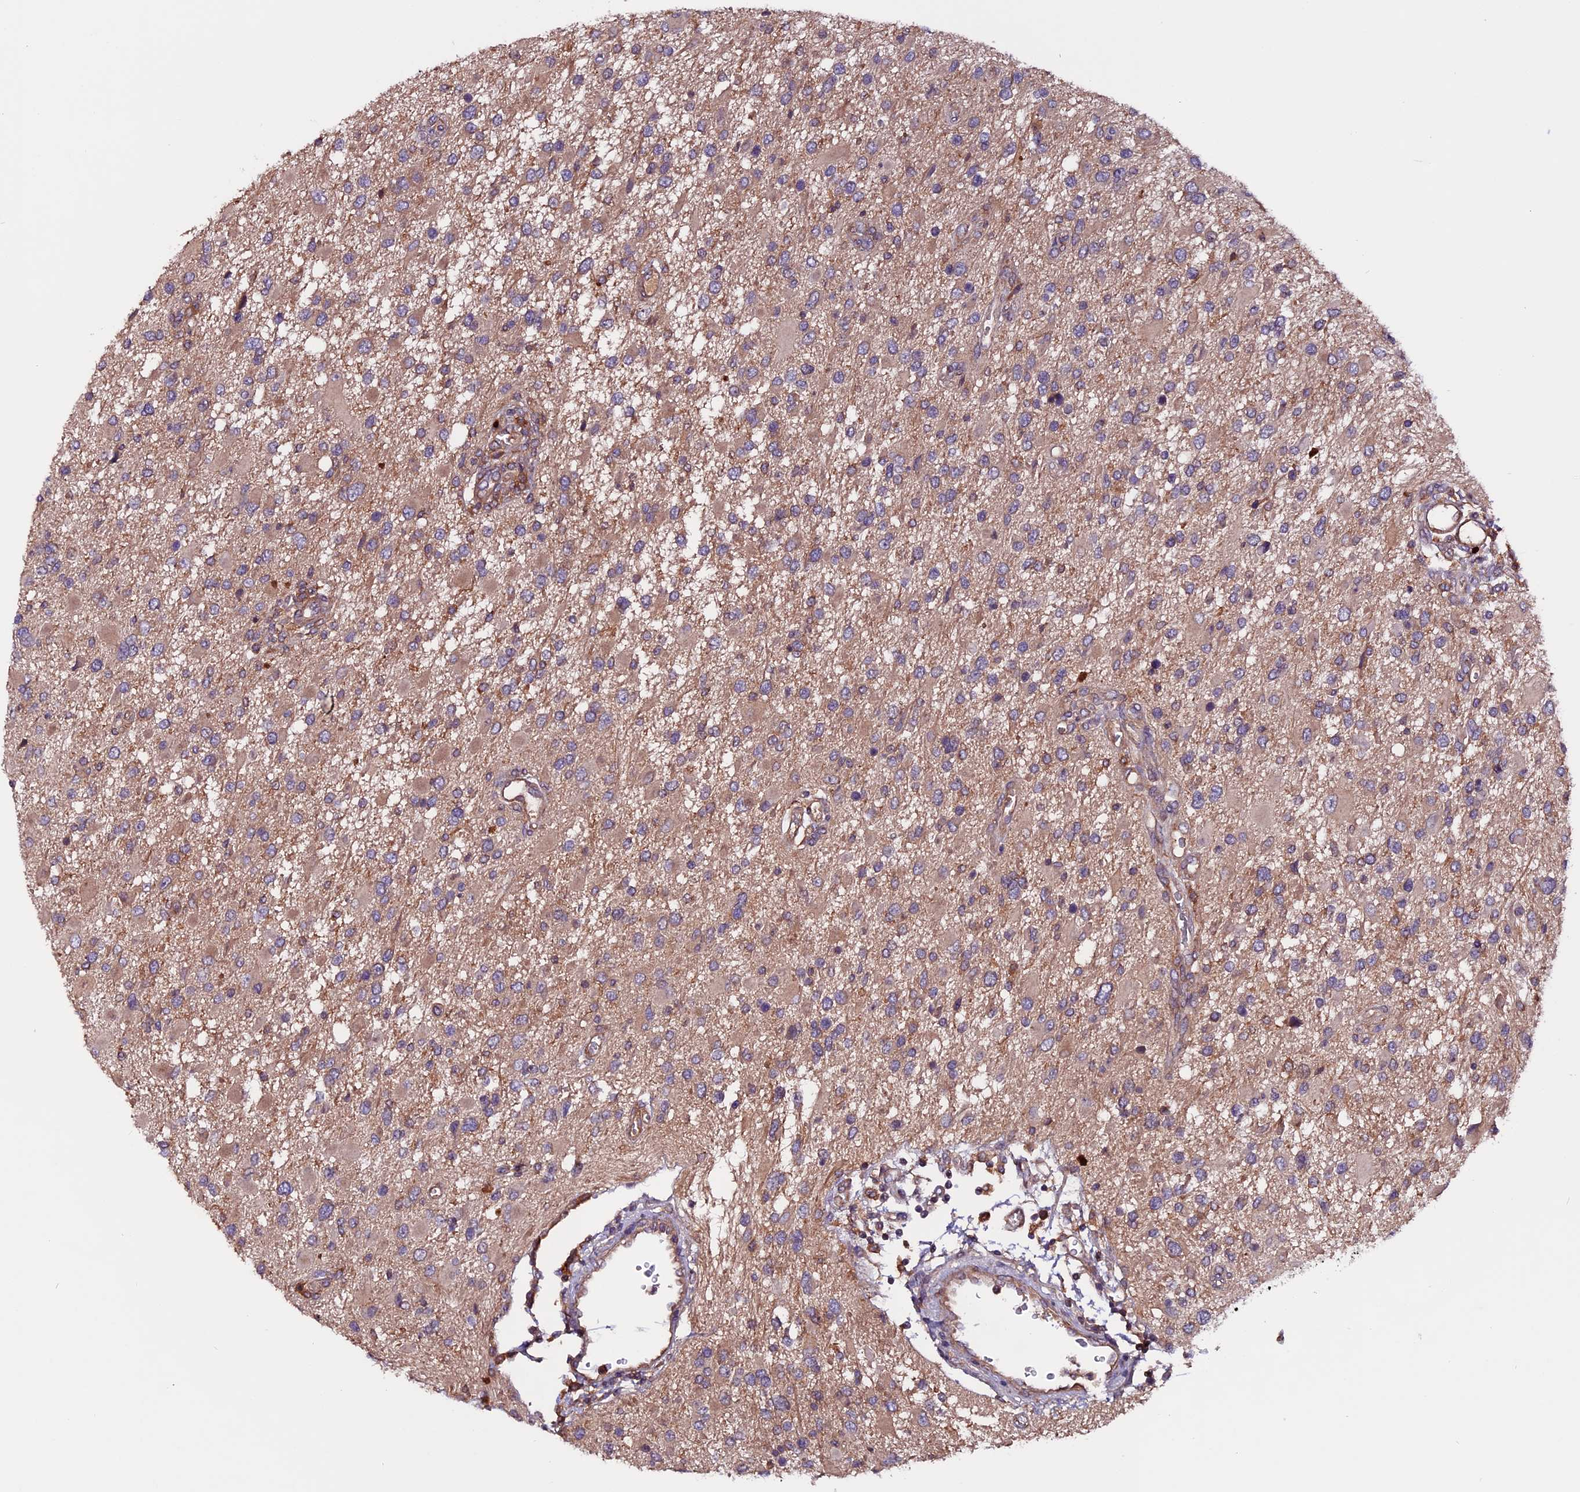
{"staining": {"intensity": "weak", "quantity": "25%-75%", "location": "cytoplasmic/membranous"}, "tissue": "glioma", "cell_type": "Tumor cells", "image_type": "cancer", "snomed": [{"axis": "morphology", "description": "Glioma, malignant, High grade"}, {"axis": "topography", "description": "Brain"}], "caption": "High-grade glioma (malignant) was stained to show a protein in brown. There is low levels of weak cytoplasmic/membranous positivity in approximately 25%-75% of tumor cells.", "gene": "ZNF598", "patient": {"sex": "male", "age": 53}}